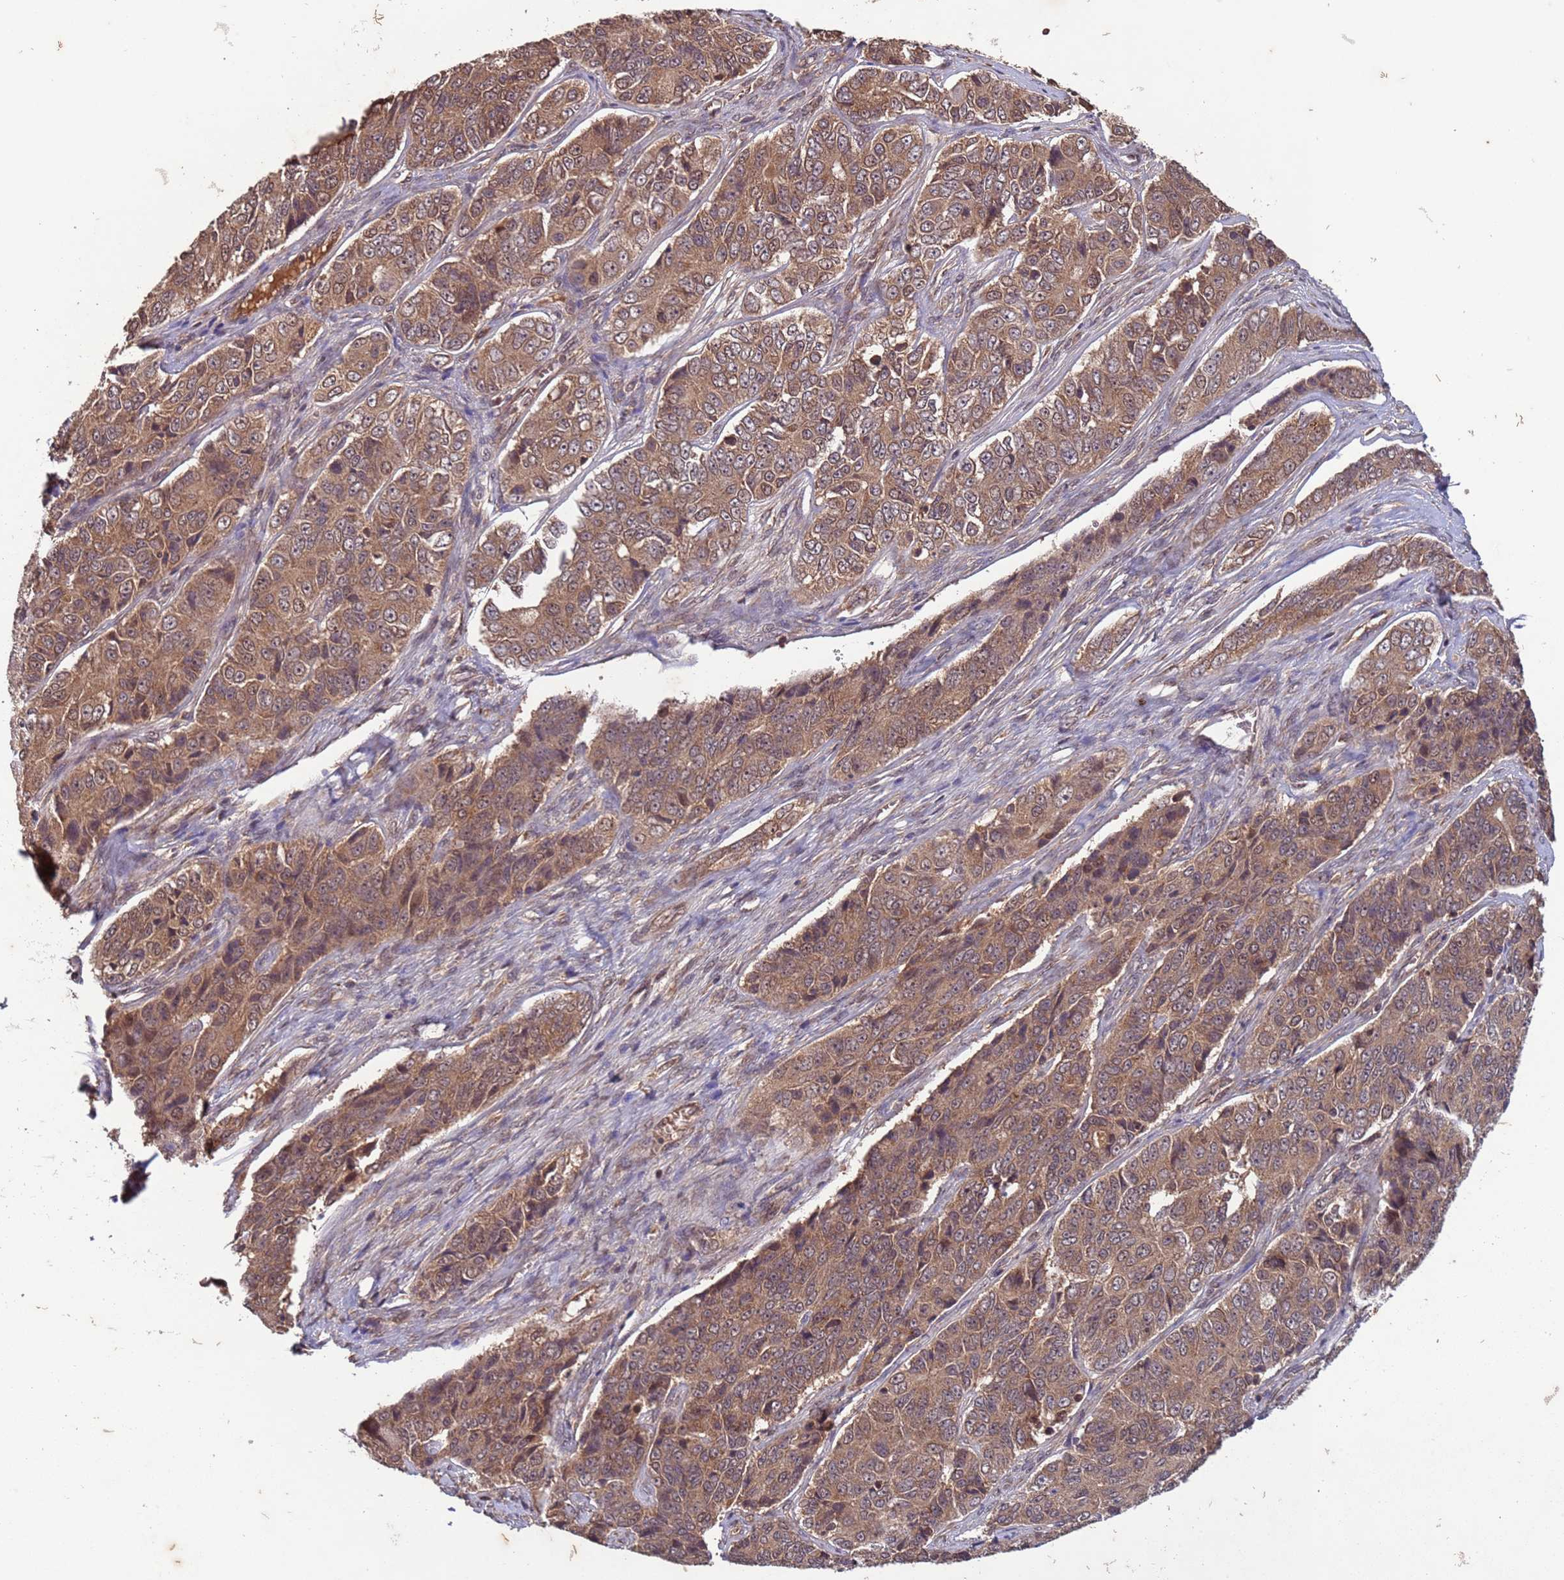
{"staining": {"intensity": "moderate", "quantity": ">75%", "location": "cytoplasmic/membranous"}, "tissue": "ovarian cancer", "cell_type": "Tumor cells", "image_type": "cancer", "snomed": [{"axis": "morphology", "description": "Carcinoma, endometroid"}, {"axis": "topography", "description": "Ovary"}], "caption": "Approximately >75% of tumor cells in ovarian endometroid carcinoma show moderate cytoplasmic/membranous protein positivity as visualized by brown immunohistochemical staining.", "gene": "ERI1", "patient": {"sex": "female", "age": 51}}